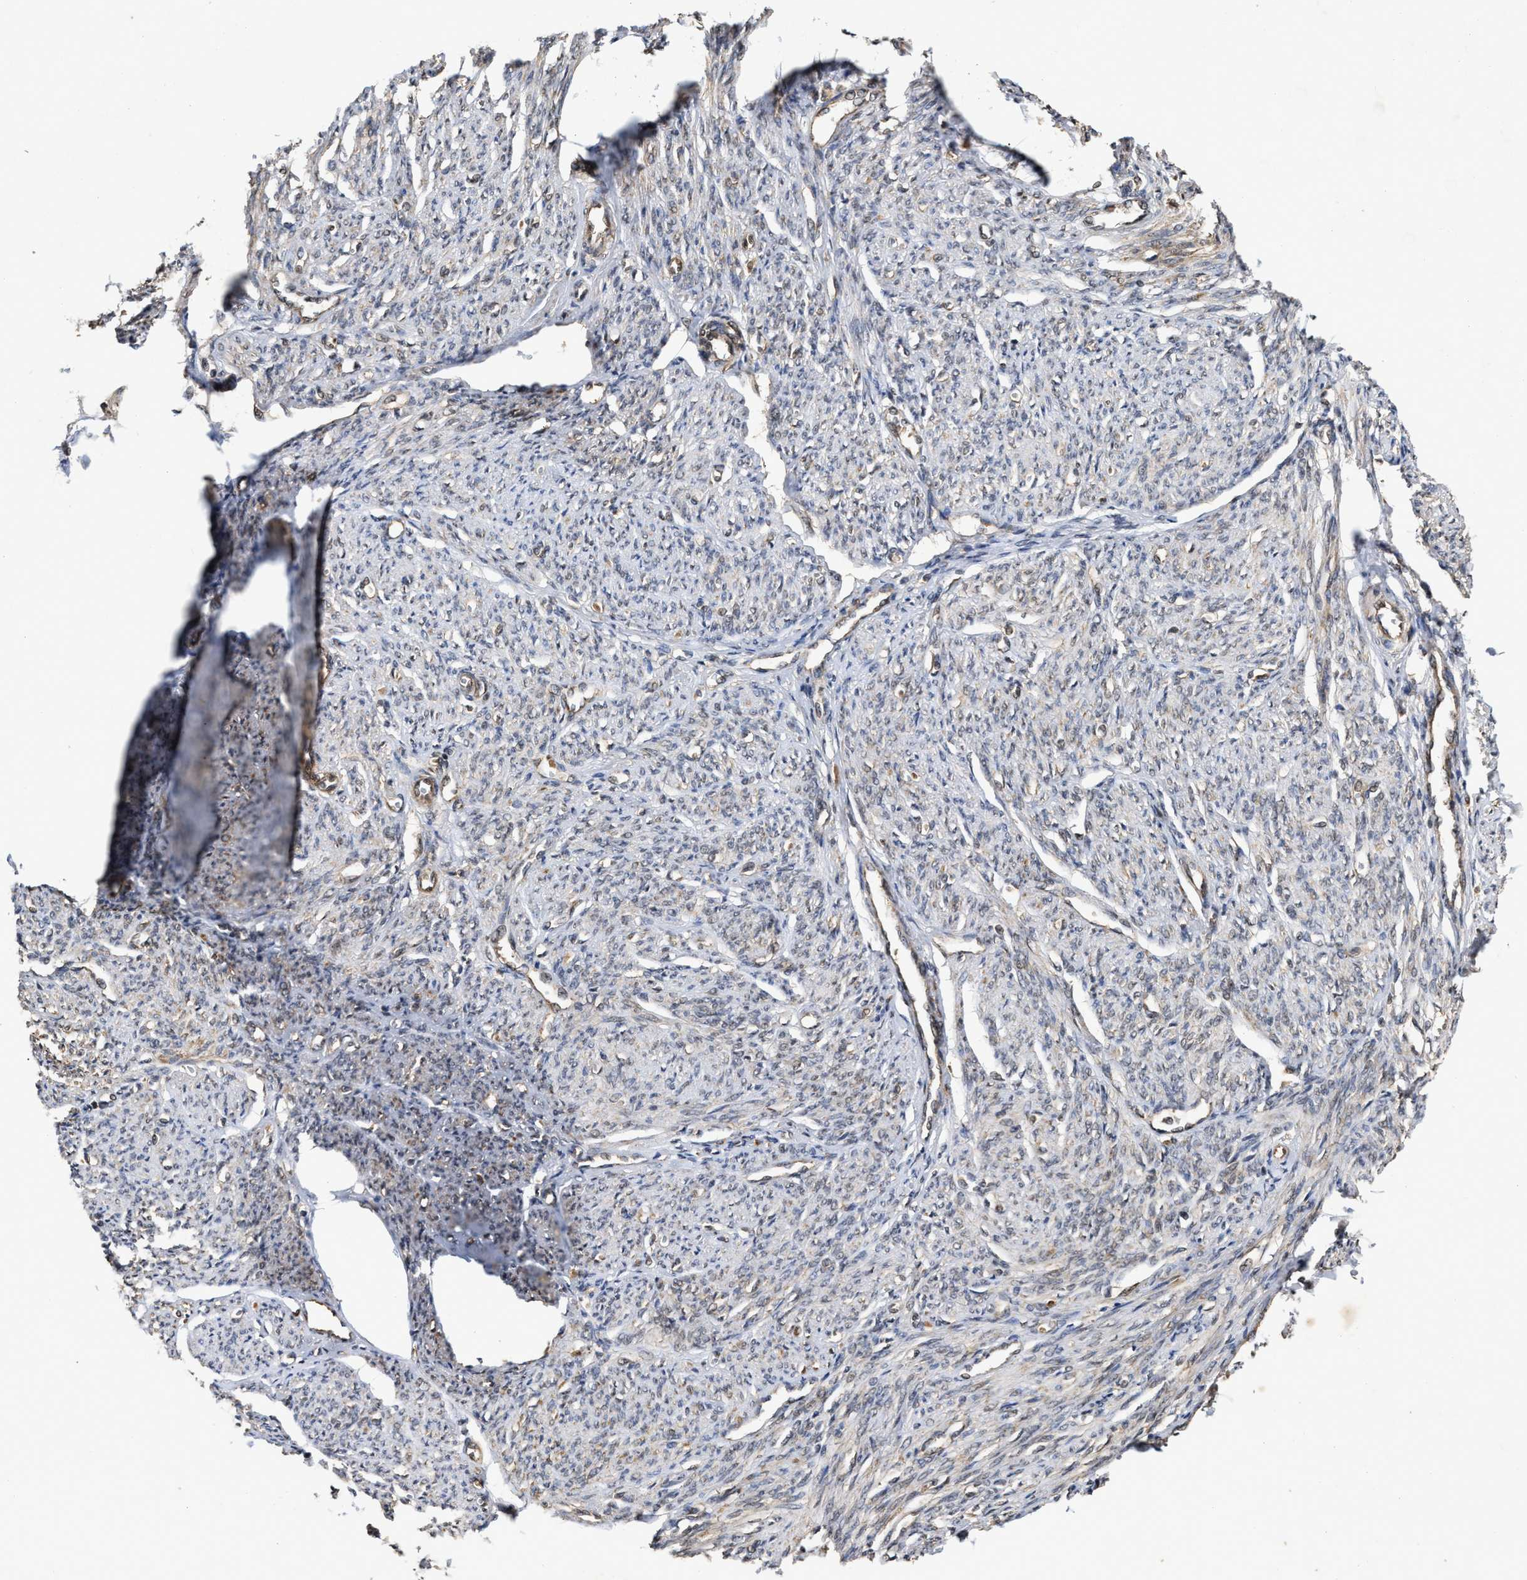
{"staining": {"intensity": "negative", "quantity": "none", "location": "none"}, "tissue": "smooth muscle", "cell_type": "Smooth muscle cells", "image_type": "normal", "snomed": [{"axis": "morphology", "description": "Normal tissue, NOS"}, {"axis": "topography", "description": "Smooth muscle"}], "caption": "Immunohistochemistry photomicrograph of normal smooth muscle stained for a protein (brown), which exhibits no staining in smooth muscle cells. (Stains: DAB (3,3'-diaminobenzidine) immunohistochemistry with hematoxylin counter stain, Microscopy: brightfield microscopy at high magnification).", "gene": "CFLAR", "patient": {"sex": "female", "age": 65}}